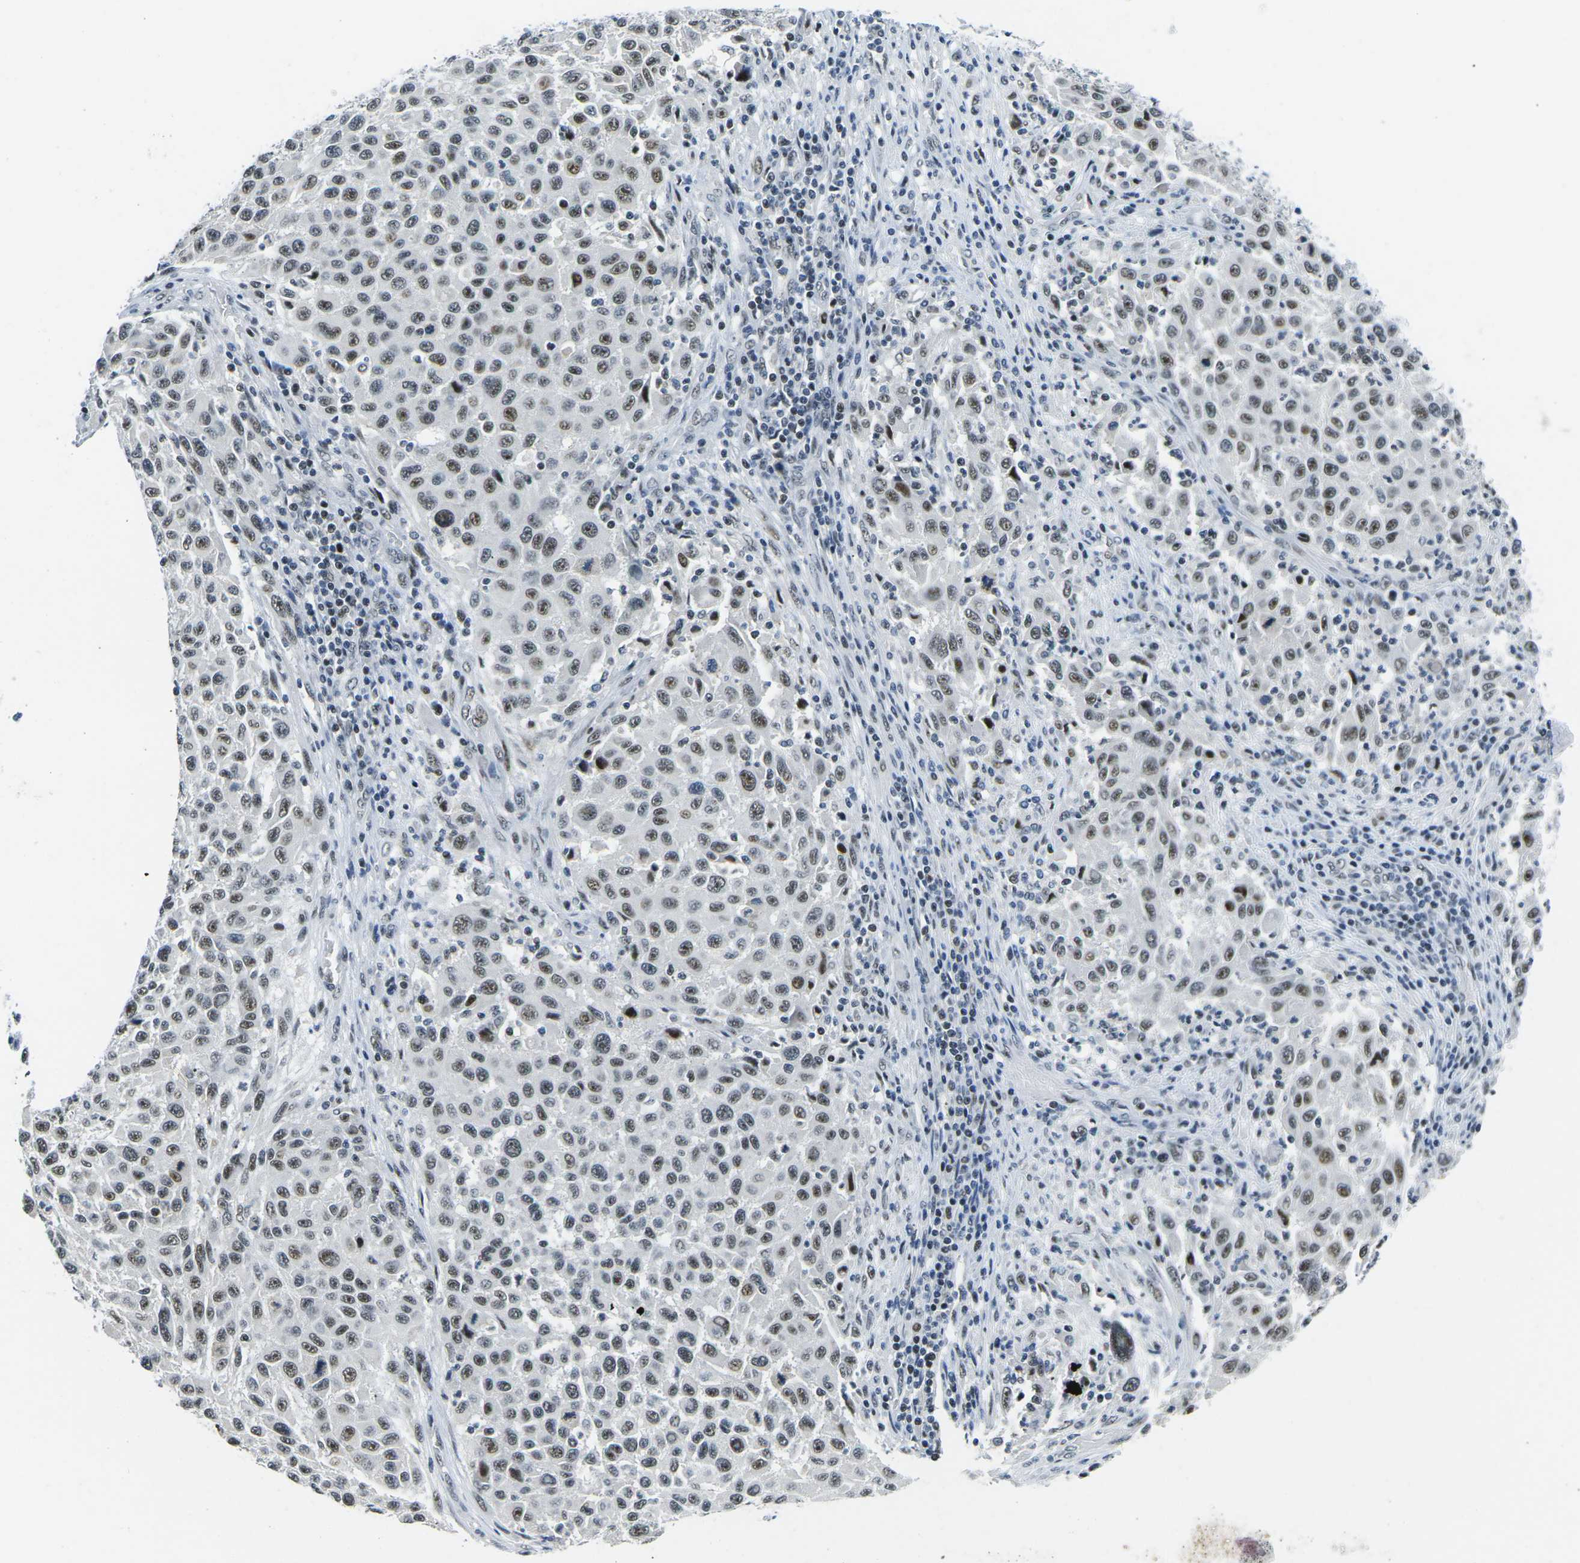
{"staining": {"intensity": "moderate", "quantity": ">75%", "location": "nuclear"}, "tissue": "melanoma", "cell_type": "Tumor cells", "image_type": "cancer", "snomed": [{"axis": "morphology", "description": "Malignant melanoma, Metastatic site"}, {"axis": "topography", "description": "Lymph node"}], "caption": "Melanoma stained for a protein (brown) reveals moderate nuclear positive positivity in approximately >75% of tumor cells.", "gene": "PRPF8", "patient": {"sex": "male", "age": 61}}